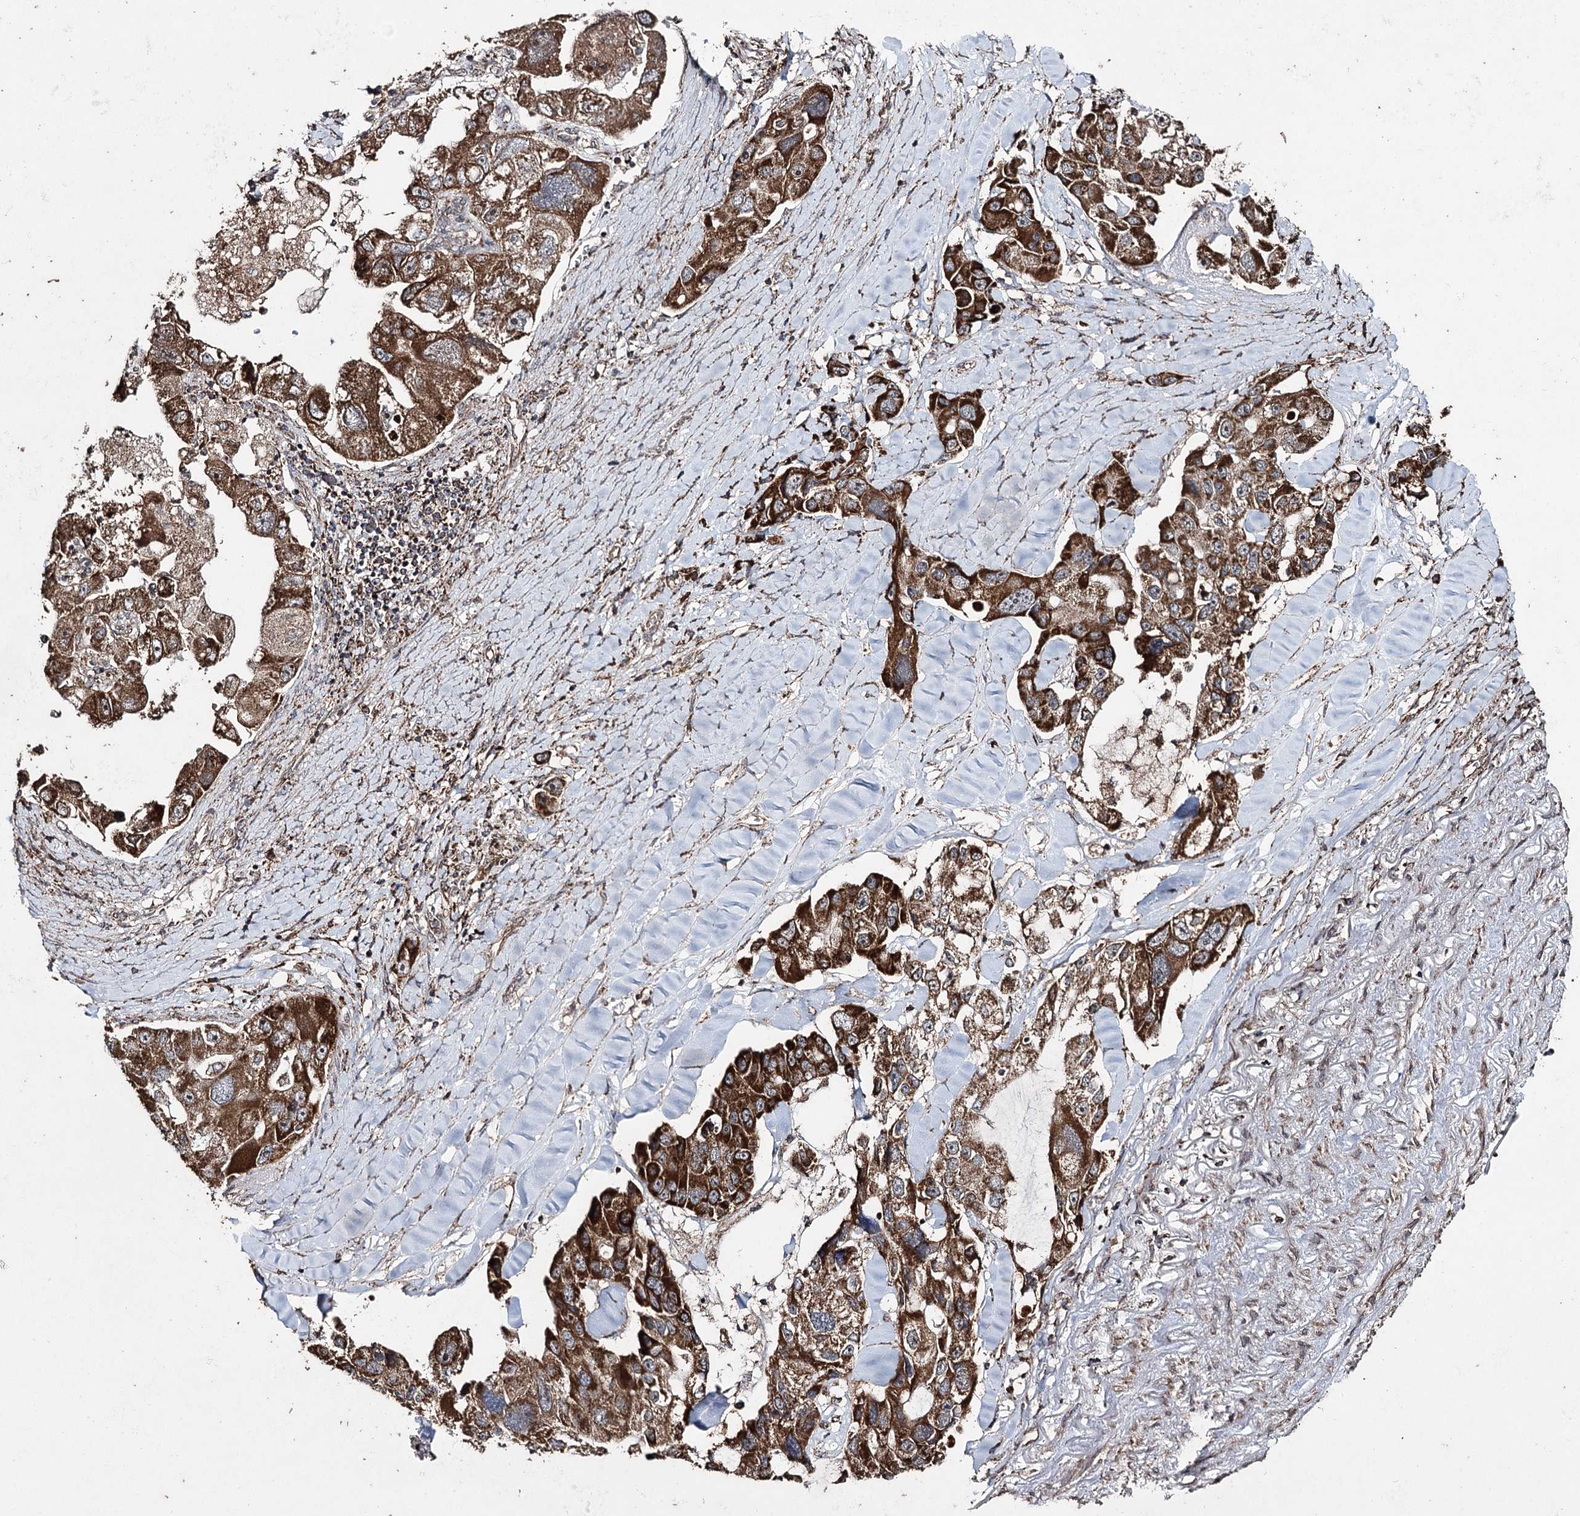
{"staining": {"intensity": "strong", "quantity": ">75%", "location": "cytoplasmic/membranous"}, "tissue": "lung cancer", "cell_type": "Tumor cells", "image_type": "cancer", "snomed": [{"axis": "morphology", "description": "Adenocarcinoma, NOS"}, {"axis": "topography", "description": "Lung"}], "caption": "Lung cancer (adenocarcinoma) was stained to show a protein in brown. There is high levels of strong cytoplasmic/membranous expression in approximately >75% of tumor cells.", "gene": "SLF2", "patient": {"sex": "female", "age": 54}}